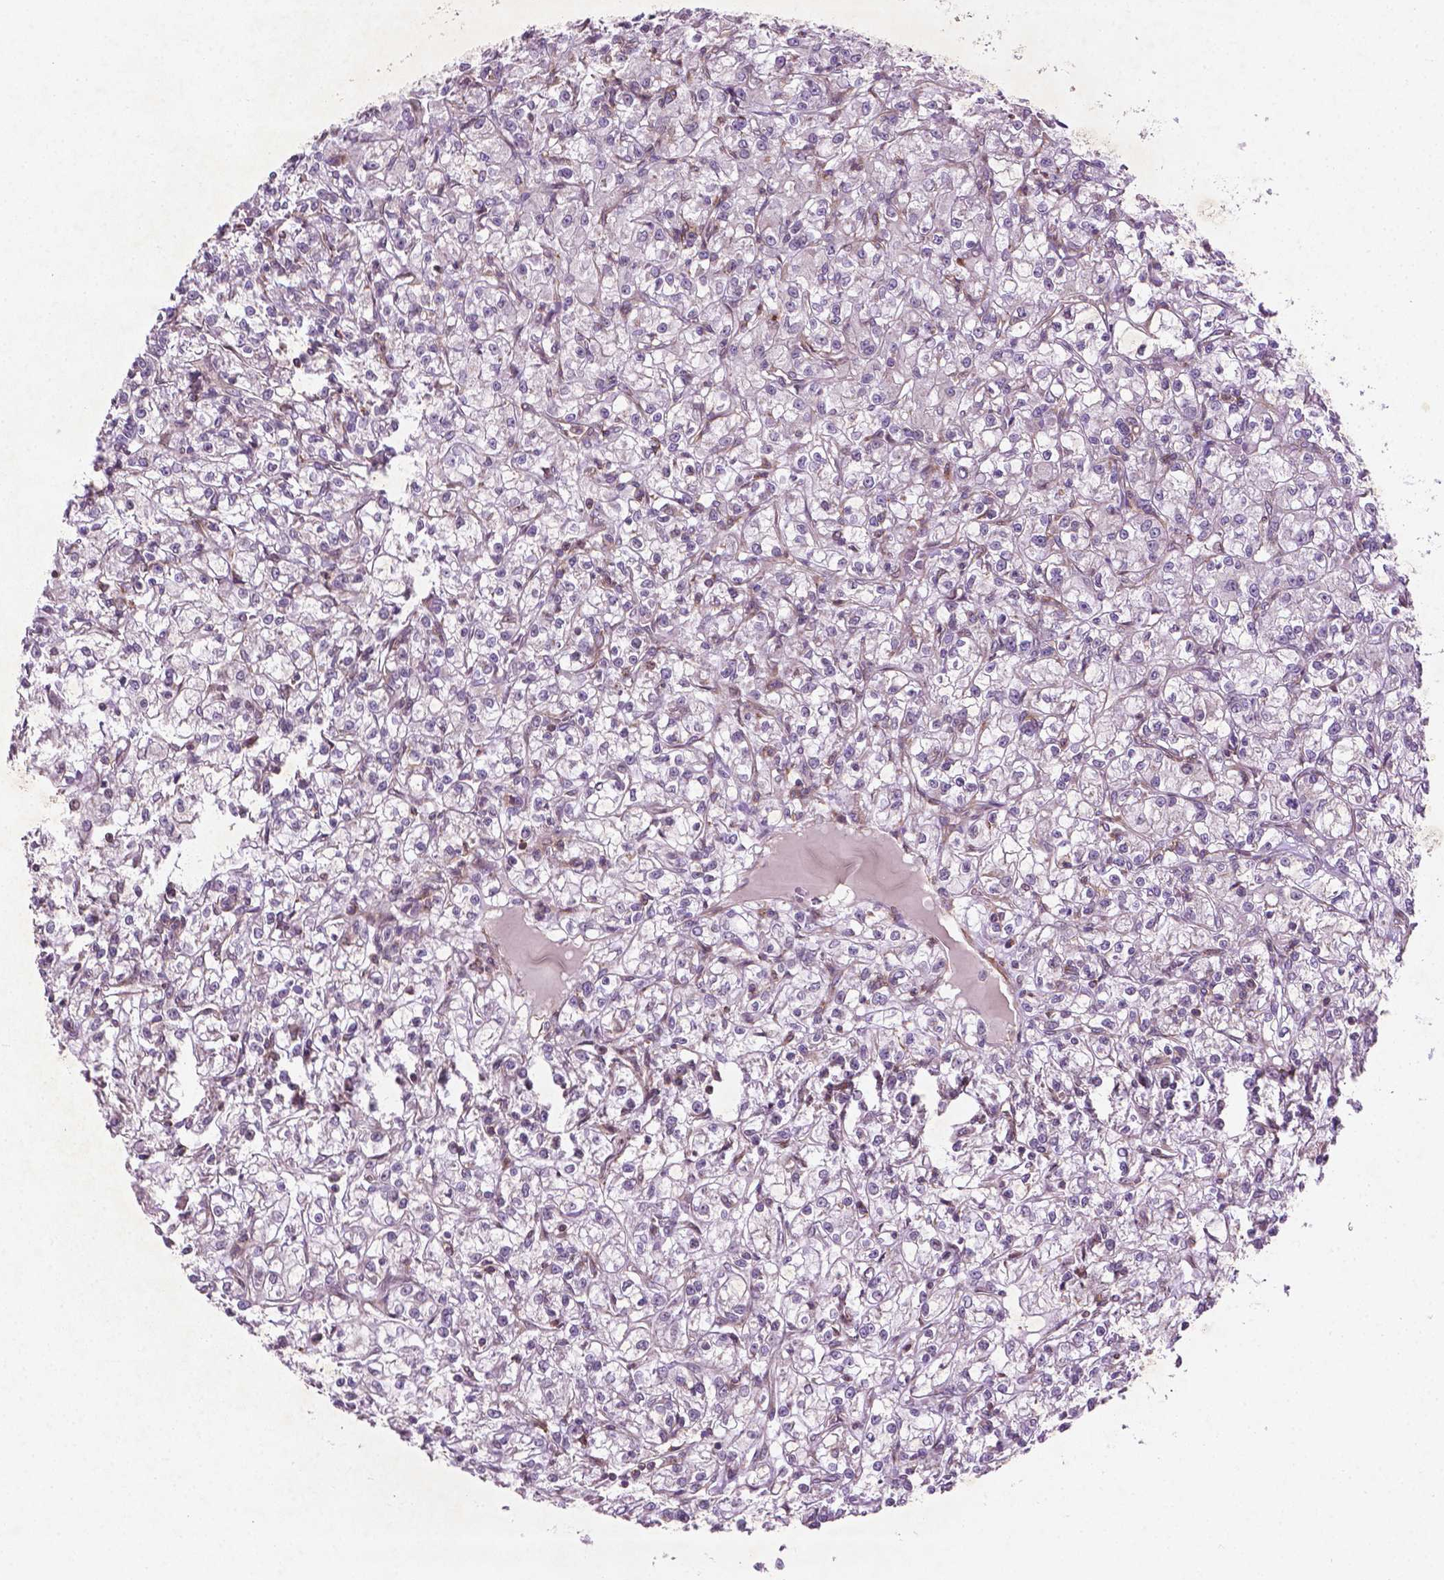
{"staining": {"intensity": "negative", "quantity": "none", "location": "none"}, "tissue": "renal cancer", "cell_type": "Tumor cells", "image_type": "cancer", "snomed": [{"axis": "morphology", "description": "Adenocarcinoma, NOS"}, {"axis": "topography", "description": "Kidney"}], "caption": "Photomicrograph shows no significant protein staining in tumor cells of renal cancer.", "gene": "TCHP", "patient": {"sex": "female", "age": 59}}